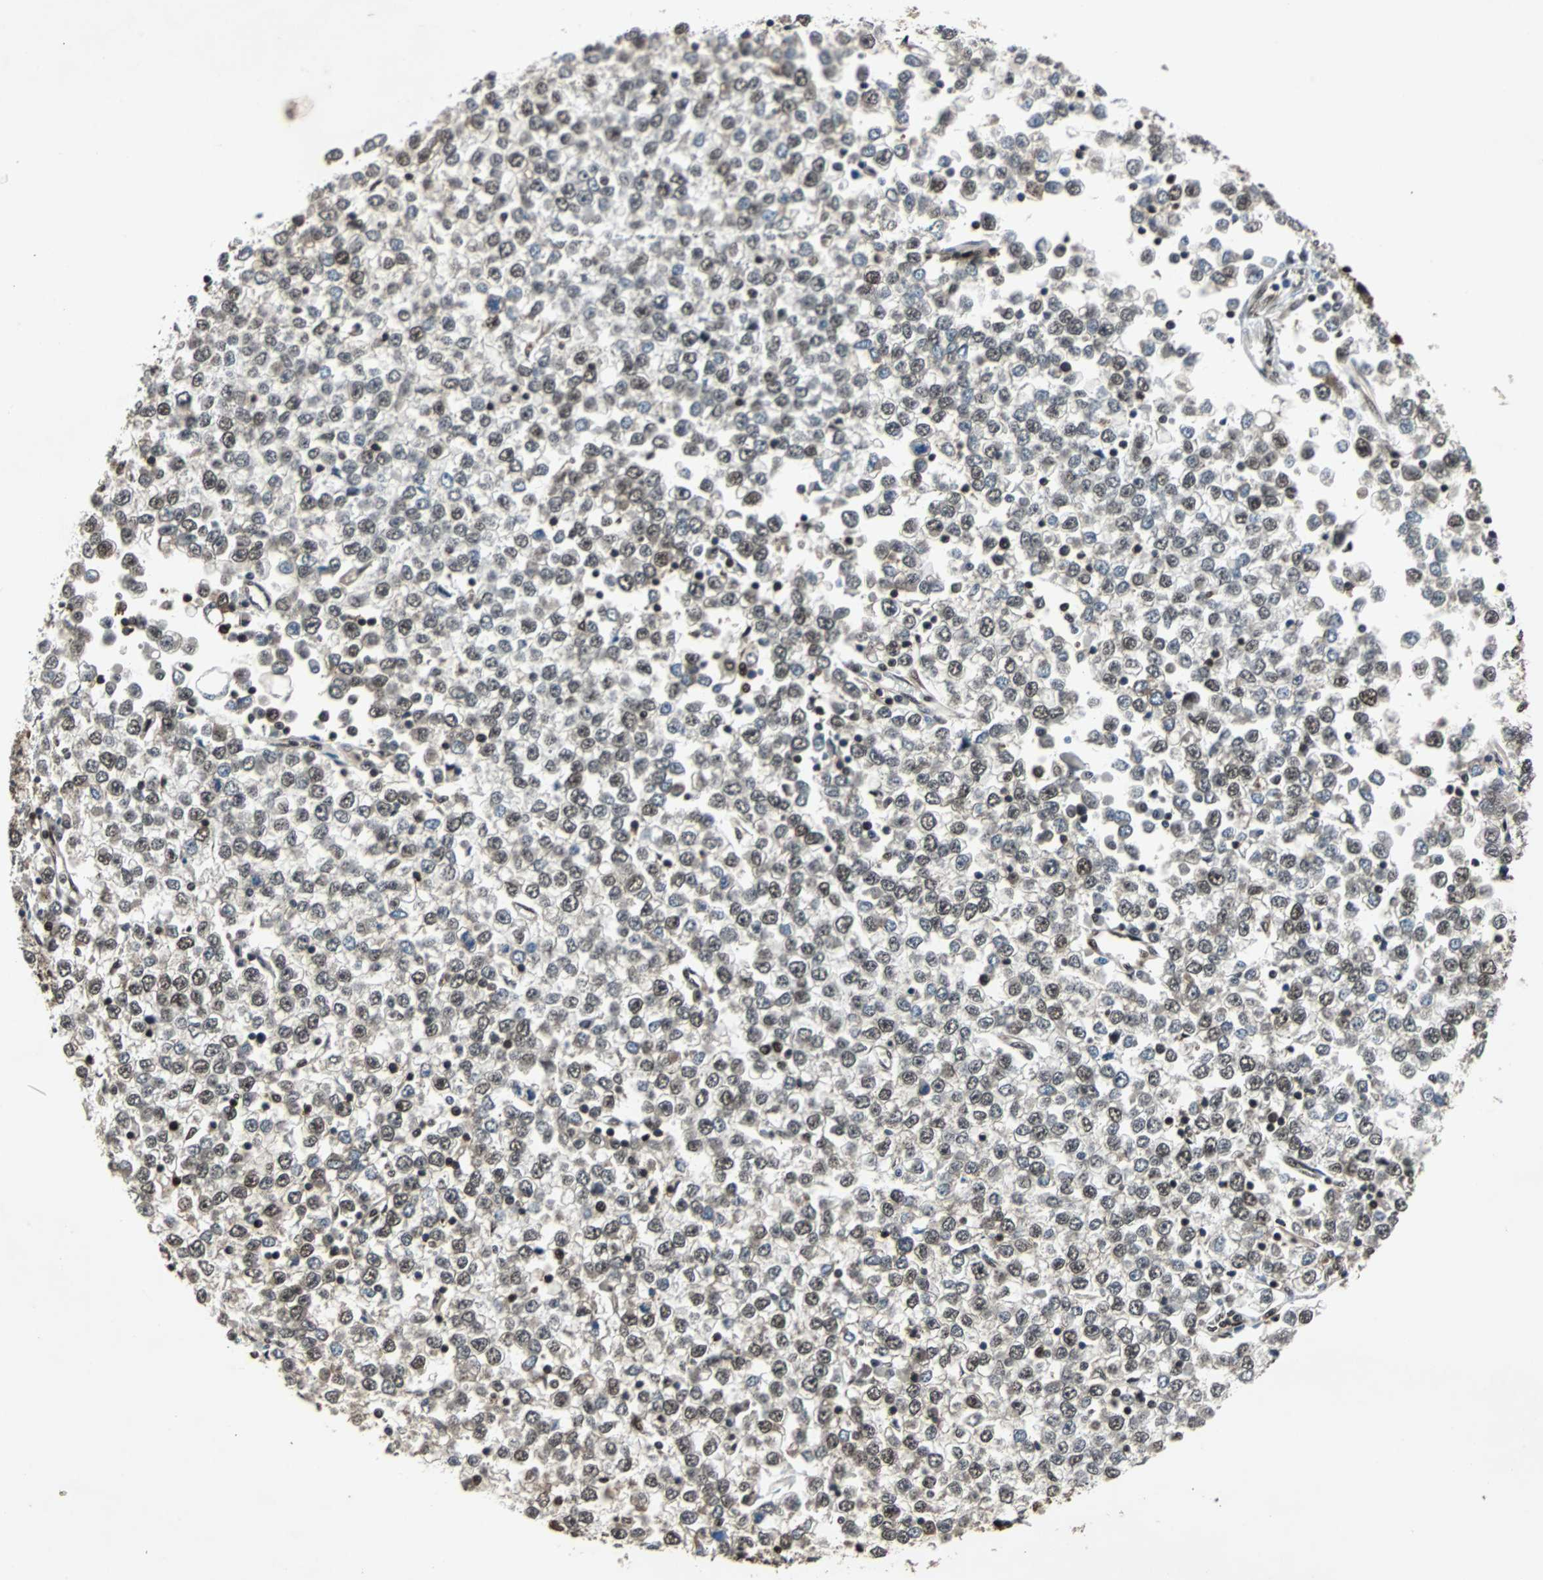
{"staining": {"intensity": "moderate", "quantity": "25%-75%", "location": "cytoplasmic/membranous,nuclear"}, "tissue": "testis cancer", "cell_type": "Tumor cells", "image_type": "cancer", "snomed": [{"axis": "morphology", "description": "Seminoma, NOS"}, {"axis": "topography", "description": "Testis"}], "caption": "High-power microscopy captured an immunohistochemistry (IHC) micrograph of seminoma (testis), revealing moderate cytoplasmic/membranous and nuclear expression in approximately 25%-75% of tumor cells.", "gene": "ACLY", "patient": {"sex": "male", "age": 65}}